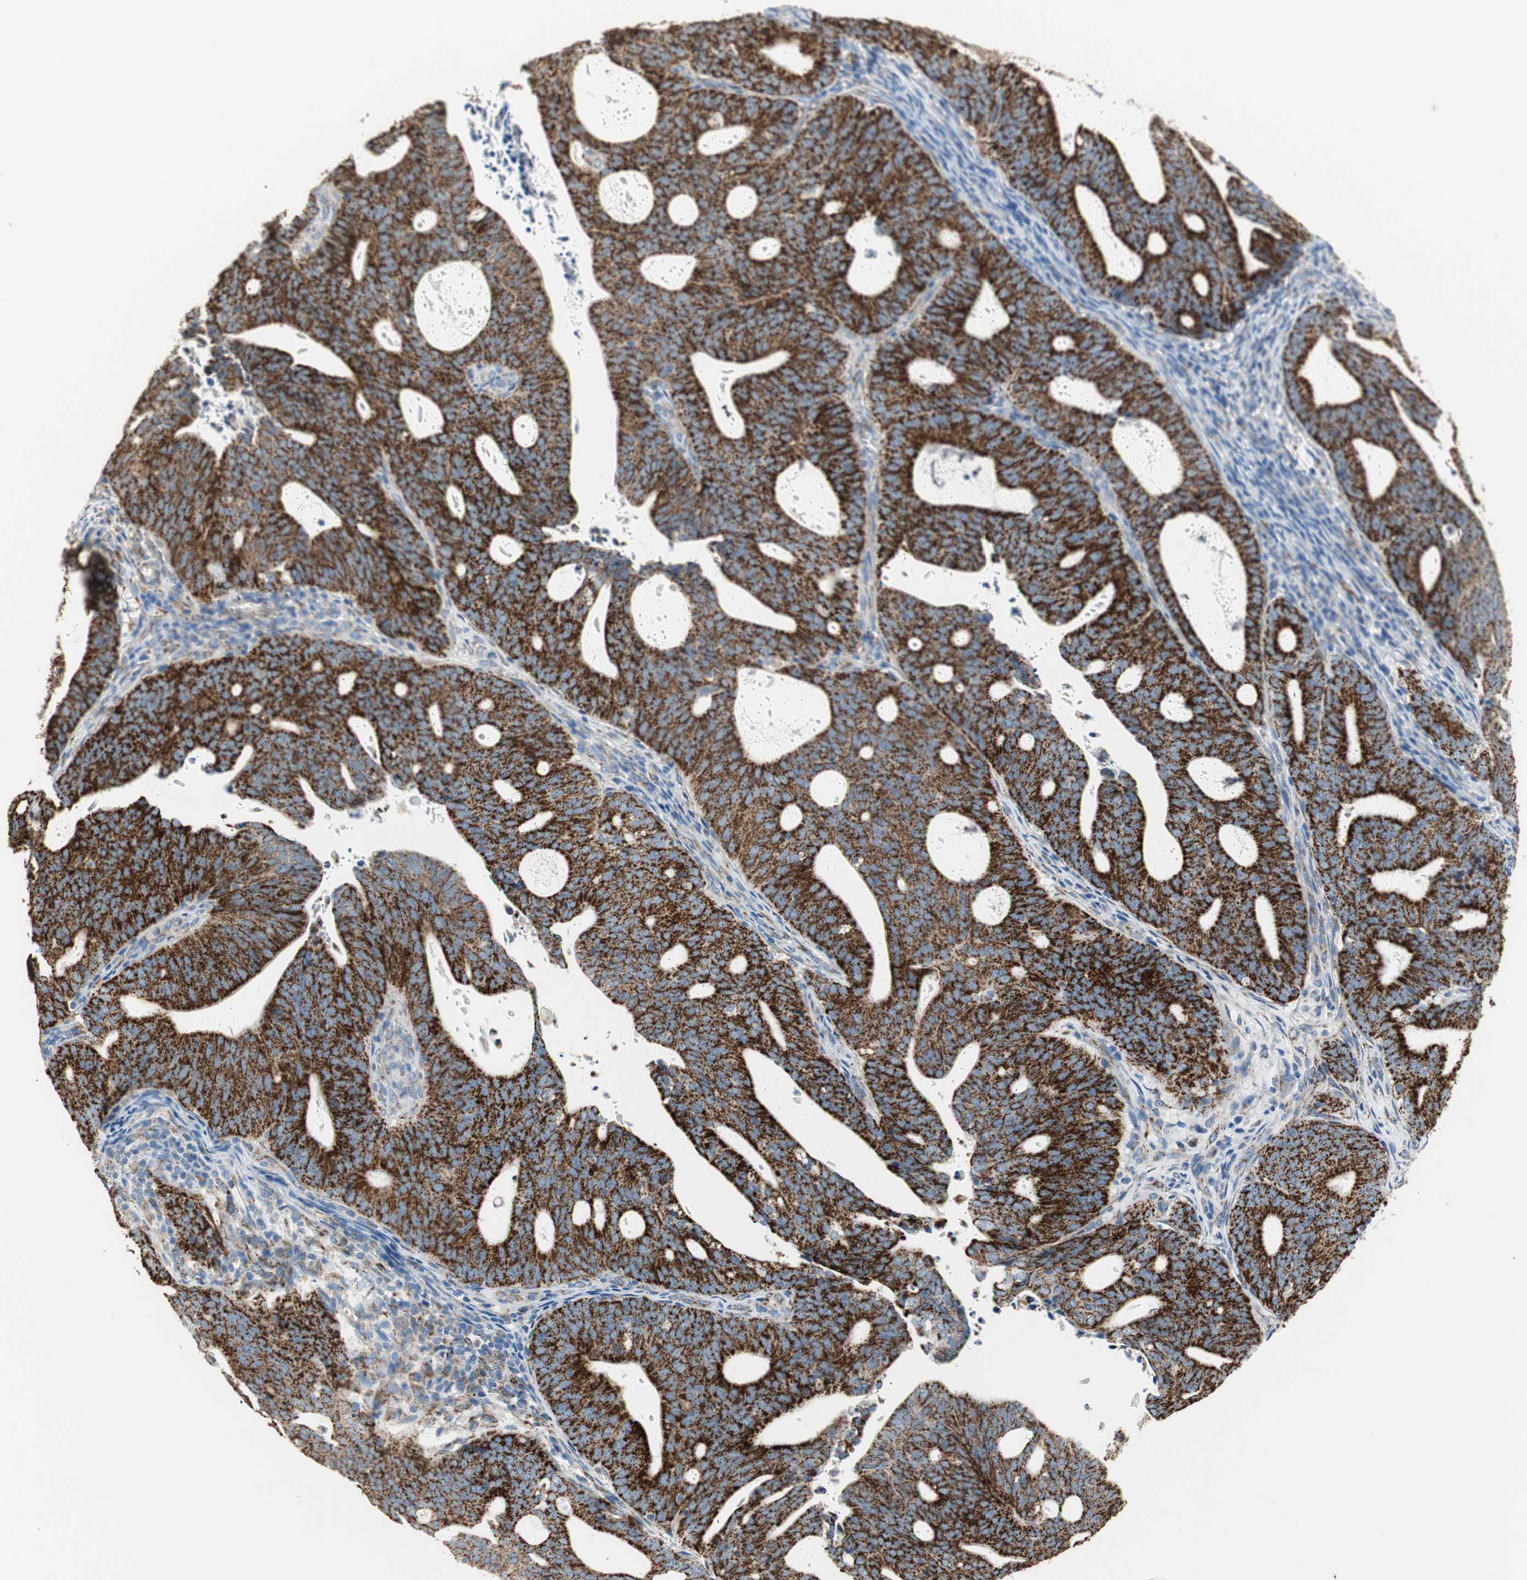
{"staining": {"intensity": "strong", "quantity": ">75%", "location": "cytoplasmic/membranous"}, "tissue": "endometrial cancer", "cell_type": "Tumor cells", "image_type": "cancer", "snomed": [{"axis": "morphology", "description": "Adenocarcinoma, NOS"}, {"axis": "topography", "description": "Uterus"}], "caption": "Endometrial adenocarcinoma stained with immunohistochemistry demonstrates strong cytoplasmic/membranous staining in approximately >75% of tumor cells.", "gene": "TST", "patient": {"sex": "female", "age": 83}}